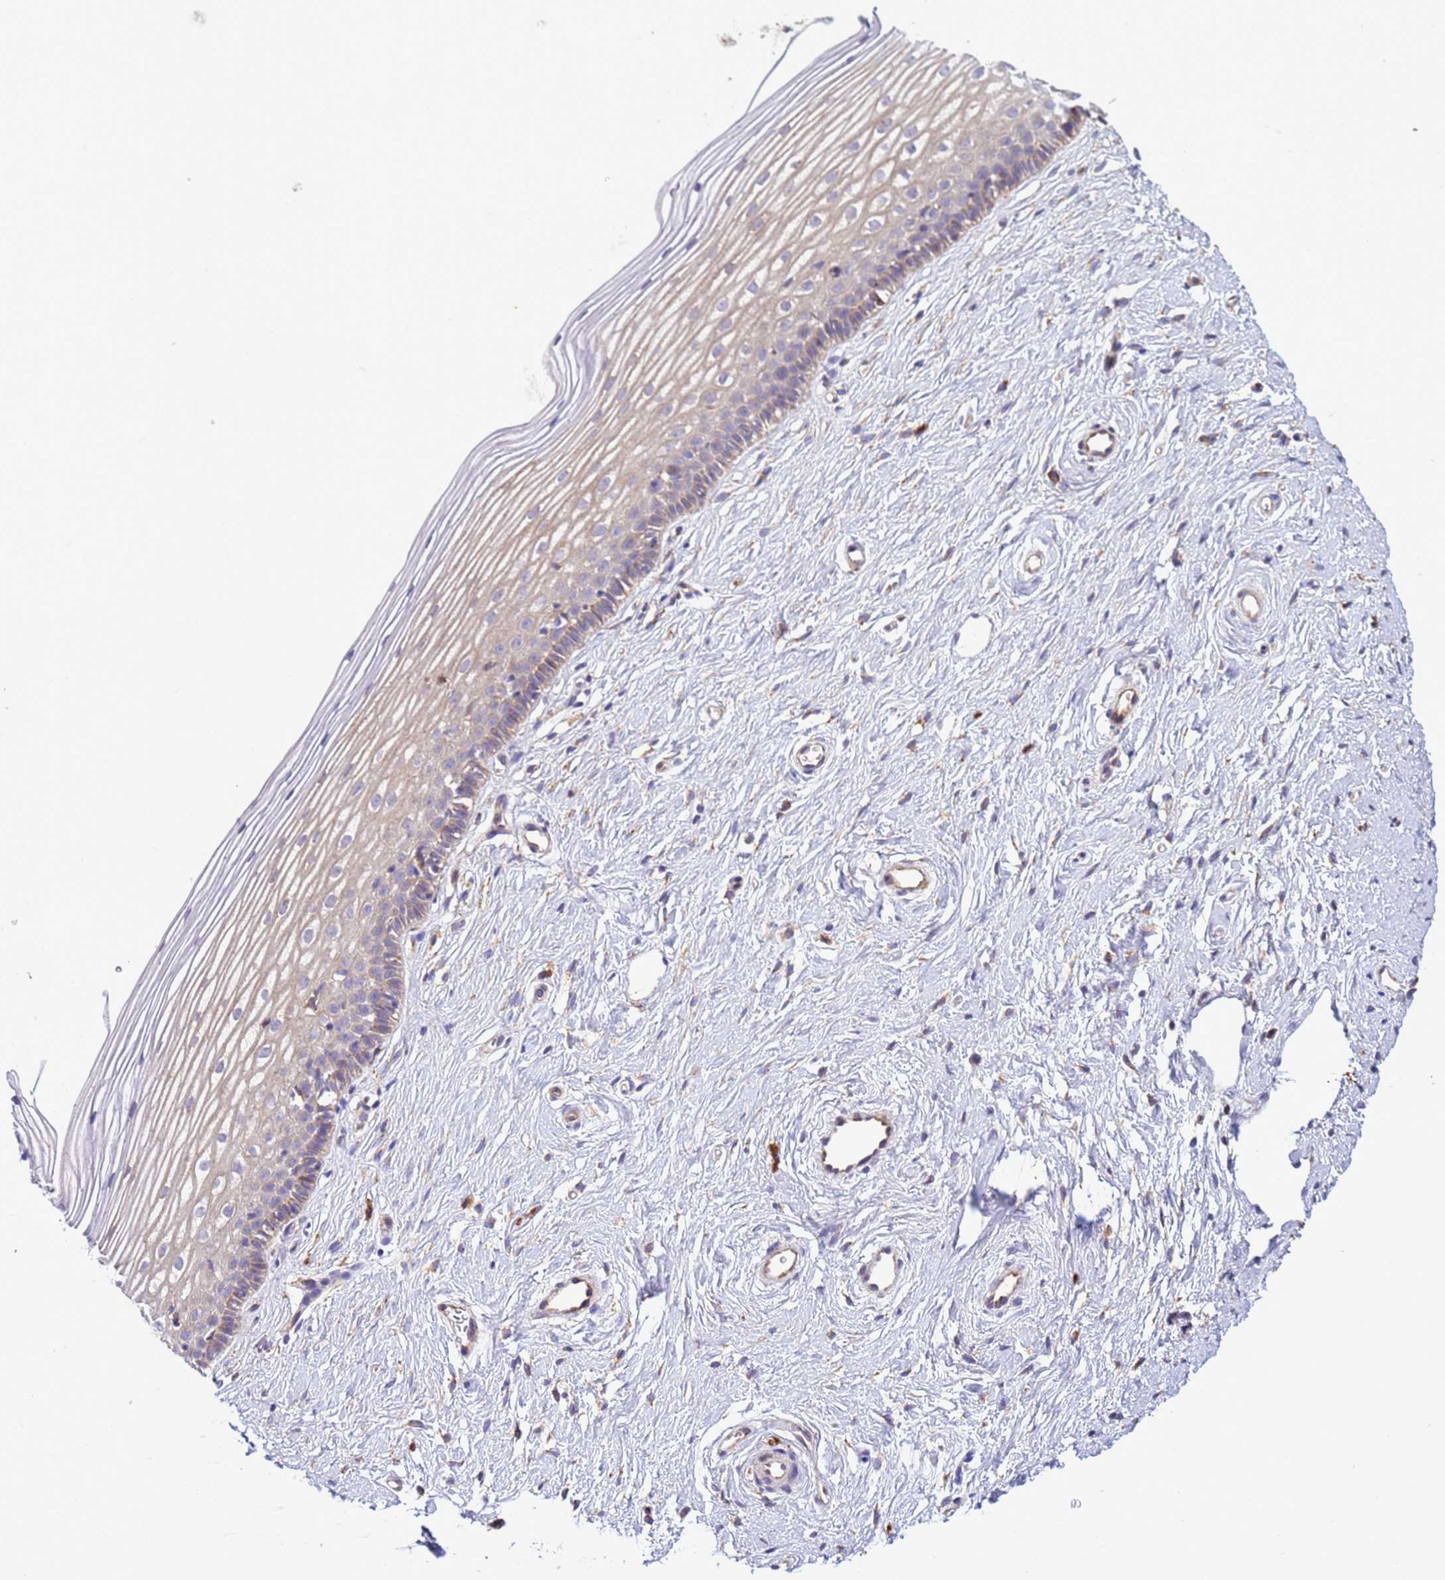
{"staining": {"intensity": "weak", "quantity": "<25%", "location": "cytoplasmic/membranous"}, "tissue": "cervix", "cell_type": "Glandular cells", "image_type": "normal", "snomed": [{"axis": "morphology", "description": "Normal tissue, NOS"}, {"axis": "topography", "description": "Cervix"}], "caption": "Immunohistochemistry (IHC) micrograph of normal cervix stained for a protein (brown), which demonstrates no expression in glandular cells.", "gene": "THAP5", "patient": {"sex": "female", "age": 40}}